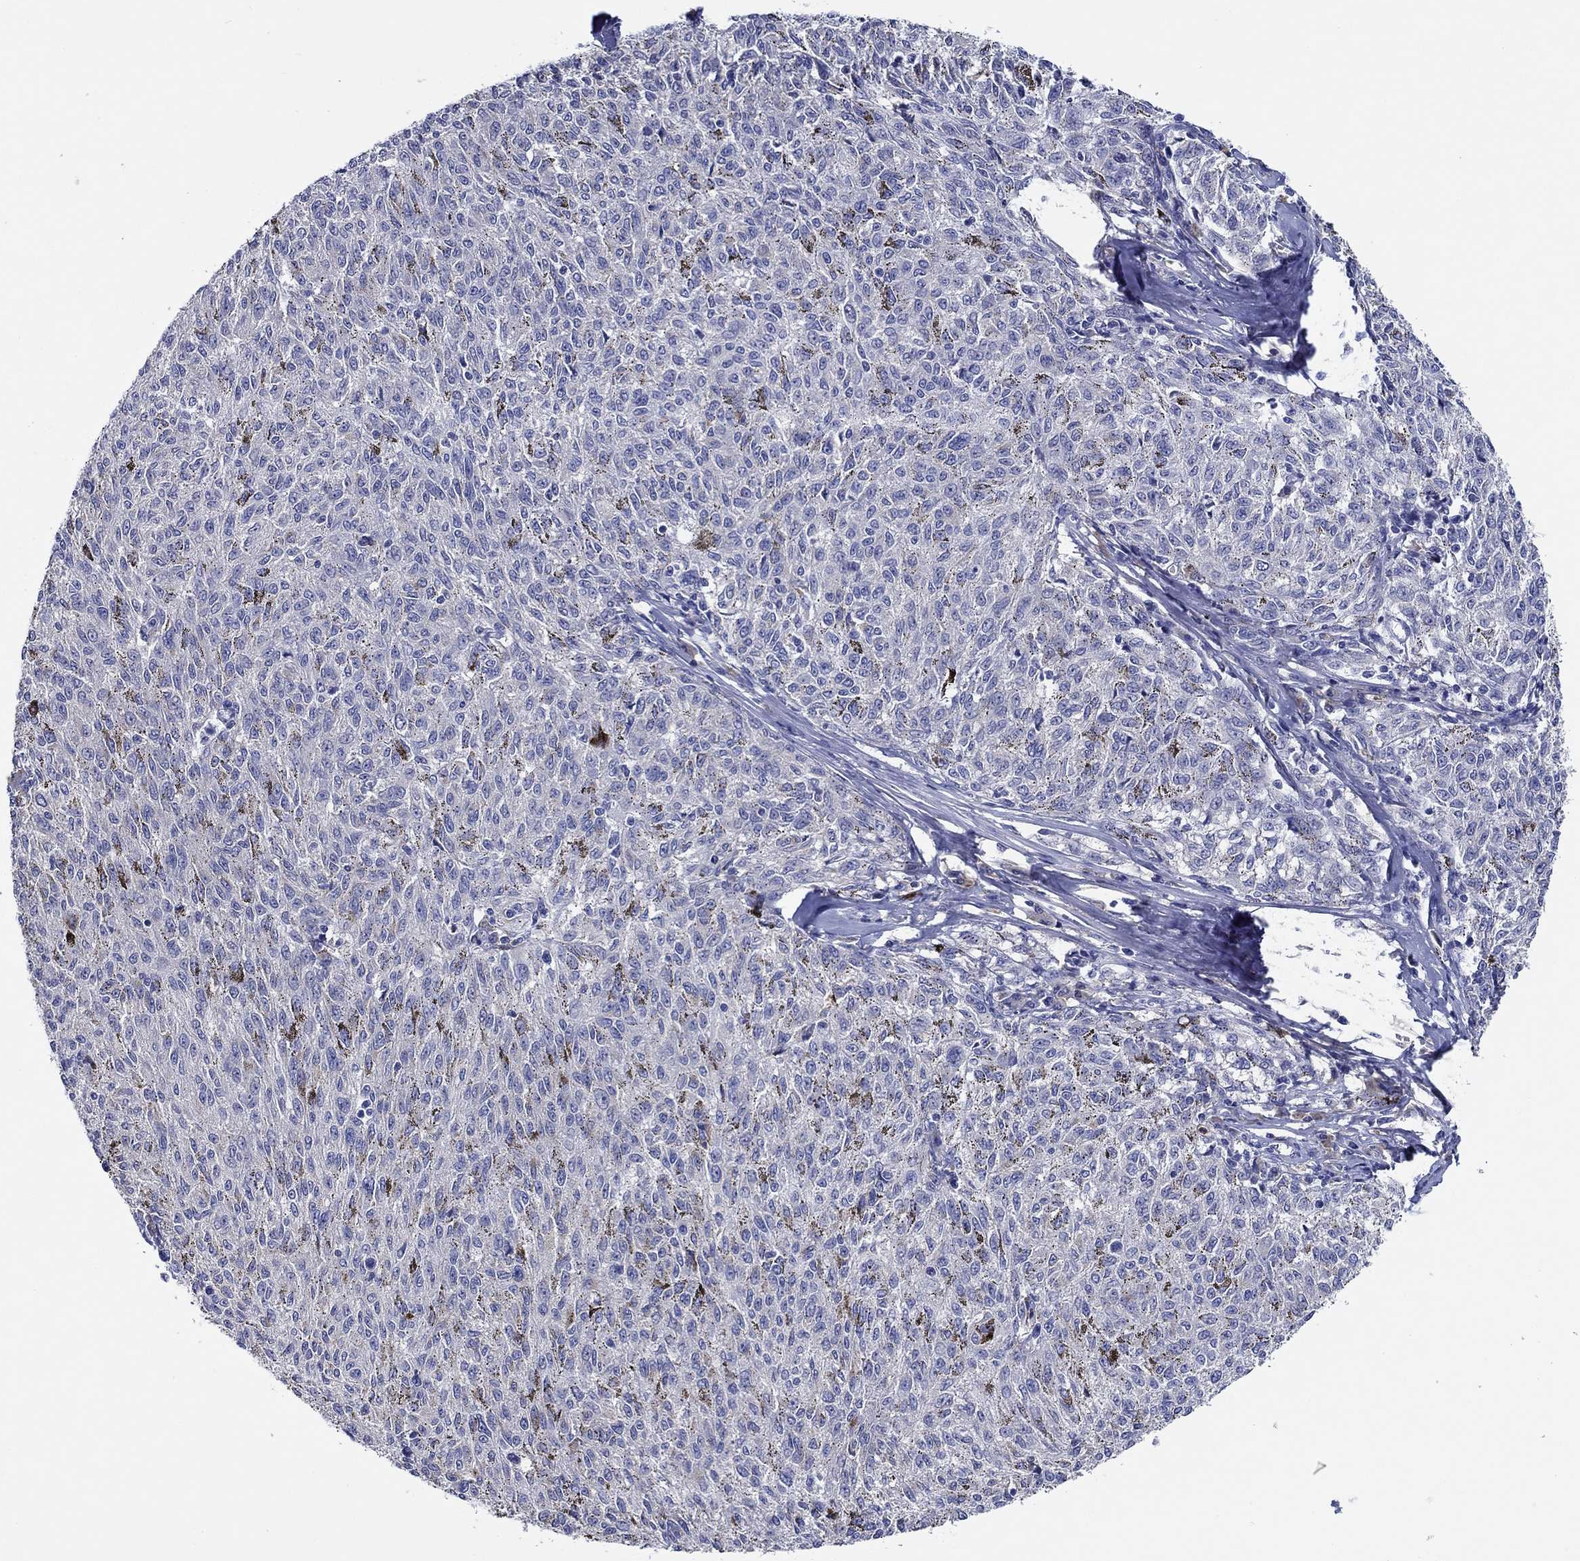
{"staining": {"intensity": "negative", "quantity": "none", "location": "none"}, "tissue": "melanoma", "cell_type": "Tumor cells", "image_type": "cancer", "snomed": [{"axis": "morphology", "description": "Malignant melanoma, NOS"}, {"axis": "topography", "description": "Skin"}], "caption": "Melanoma was stained to show a protein in brown. There is no significant expression in tumor cells.", "gene": "CHIT1", "patient": {"sex": "female", "age": 72}}